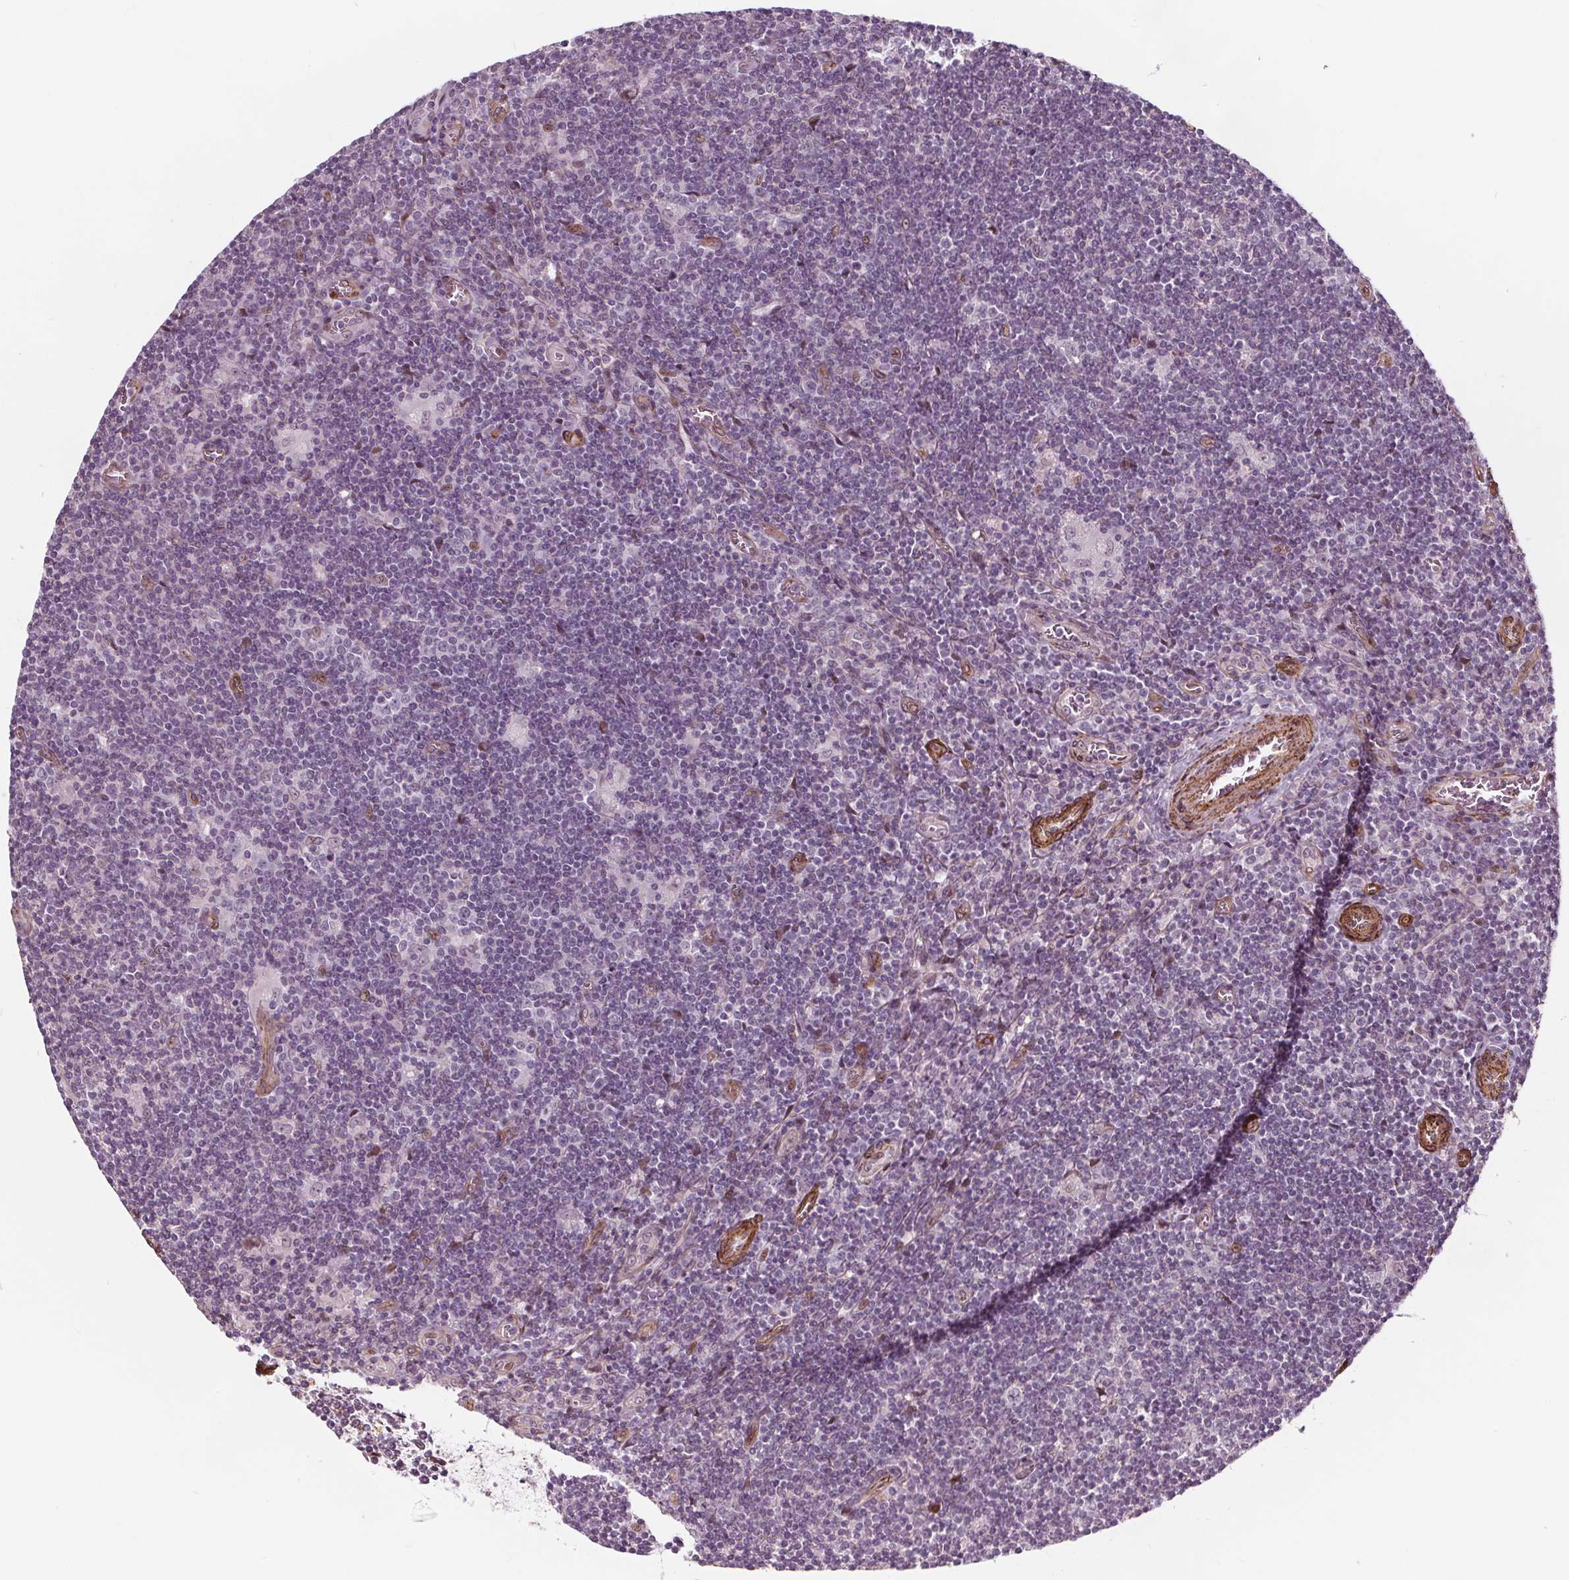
{"staining": {"intensity": "weak", "quantity": "<25%", "location": "nuclear"}, "tissue": "lymphoma", "cell_type": "Tumor cells", "image_type": "cancer", "snomed": [{"axis": "morphology", "description": "Hodgkin's disease, NOS"}, {"axis": "topography", "description": "Lymph node"}], "caption": "High power microscopy photomicrograph of an IHC histopathology image of lymphoma, revealing no significant staining in tumor cells. (DAB immunohistochemistry (IHC) visualized using brightfield microscopy, high magnification).", "gene": "HAS1", "patient": {"sex": "male", "age": 40}}